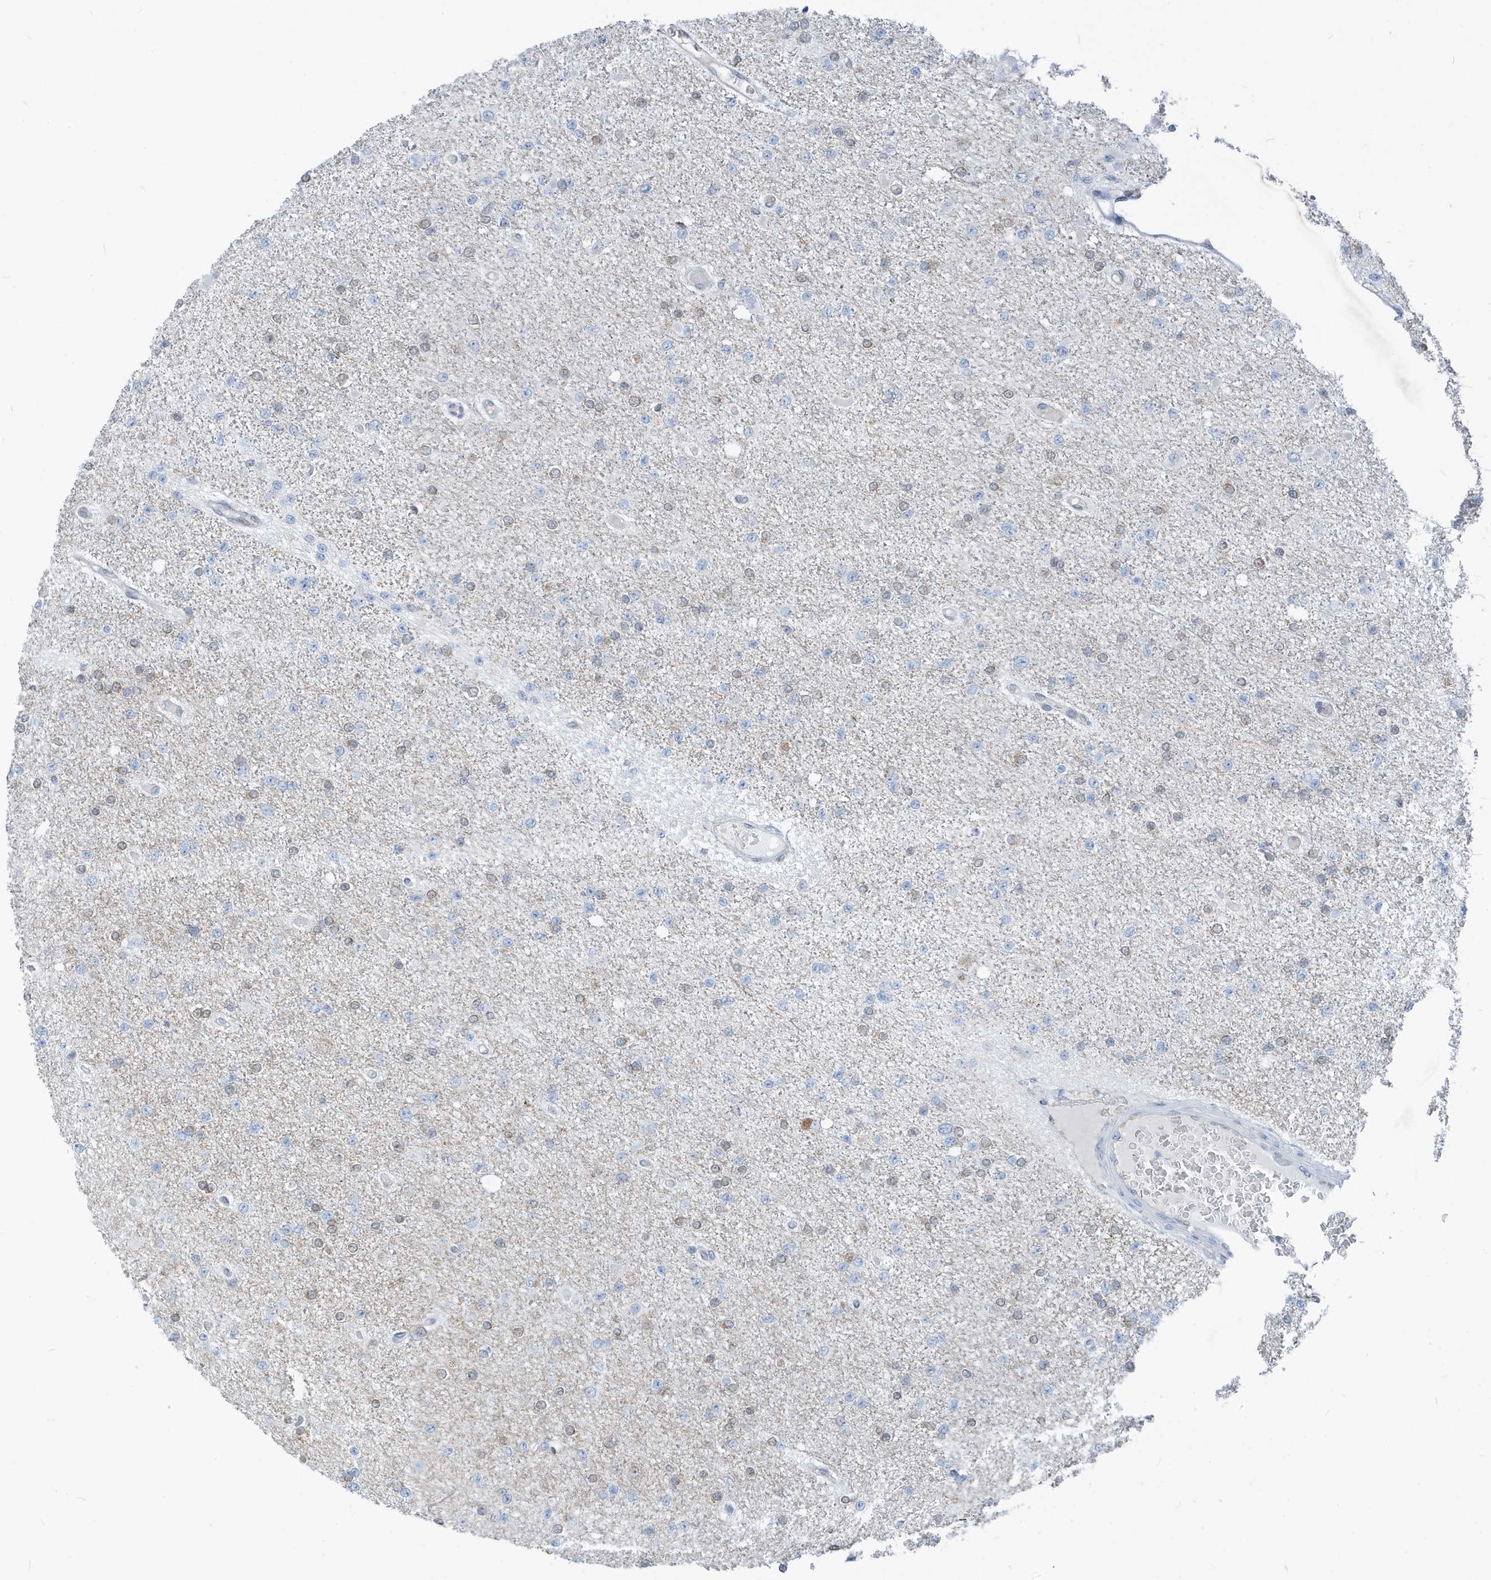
{"staining": {"intensity": "negative", "quantity": "none", "location": "none"}, "tissue": "glioma", "cell_type": "Tumor cells", "image_type": "cancer", "snomed": [{"axis": "morphology", "description": "Glioma, malignant, Low grade"}, {"axis": "topography", "description": "Brain"}], "caption": "Protein analysis of glioma shows no significant staining in tumor cells. The staining is performed using DAB (3,3'-diaminobenzidine) brown chromogen with nuclei counter-stained in using hematoxylin.", "gene": "NCOA7", "patient": {"sex": "female", "age": 22}}